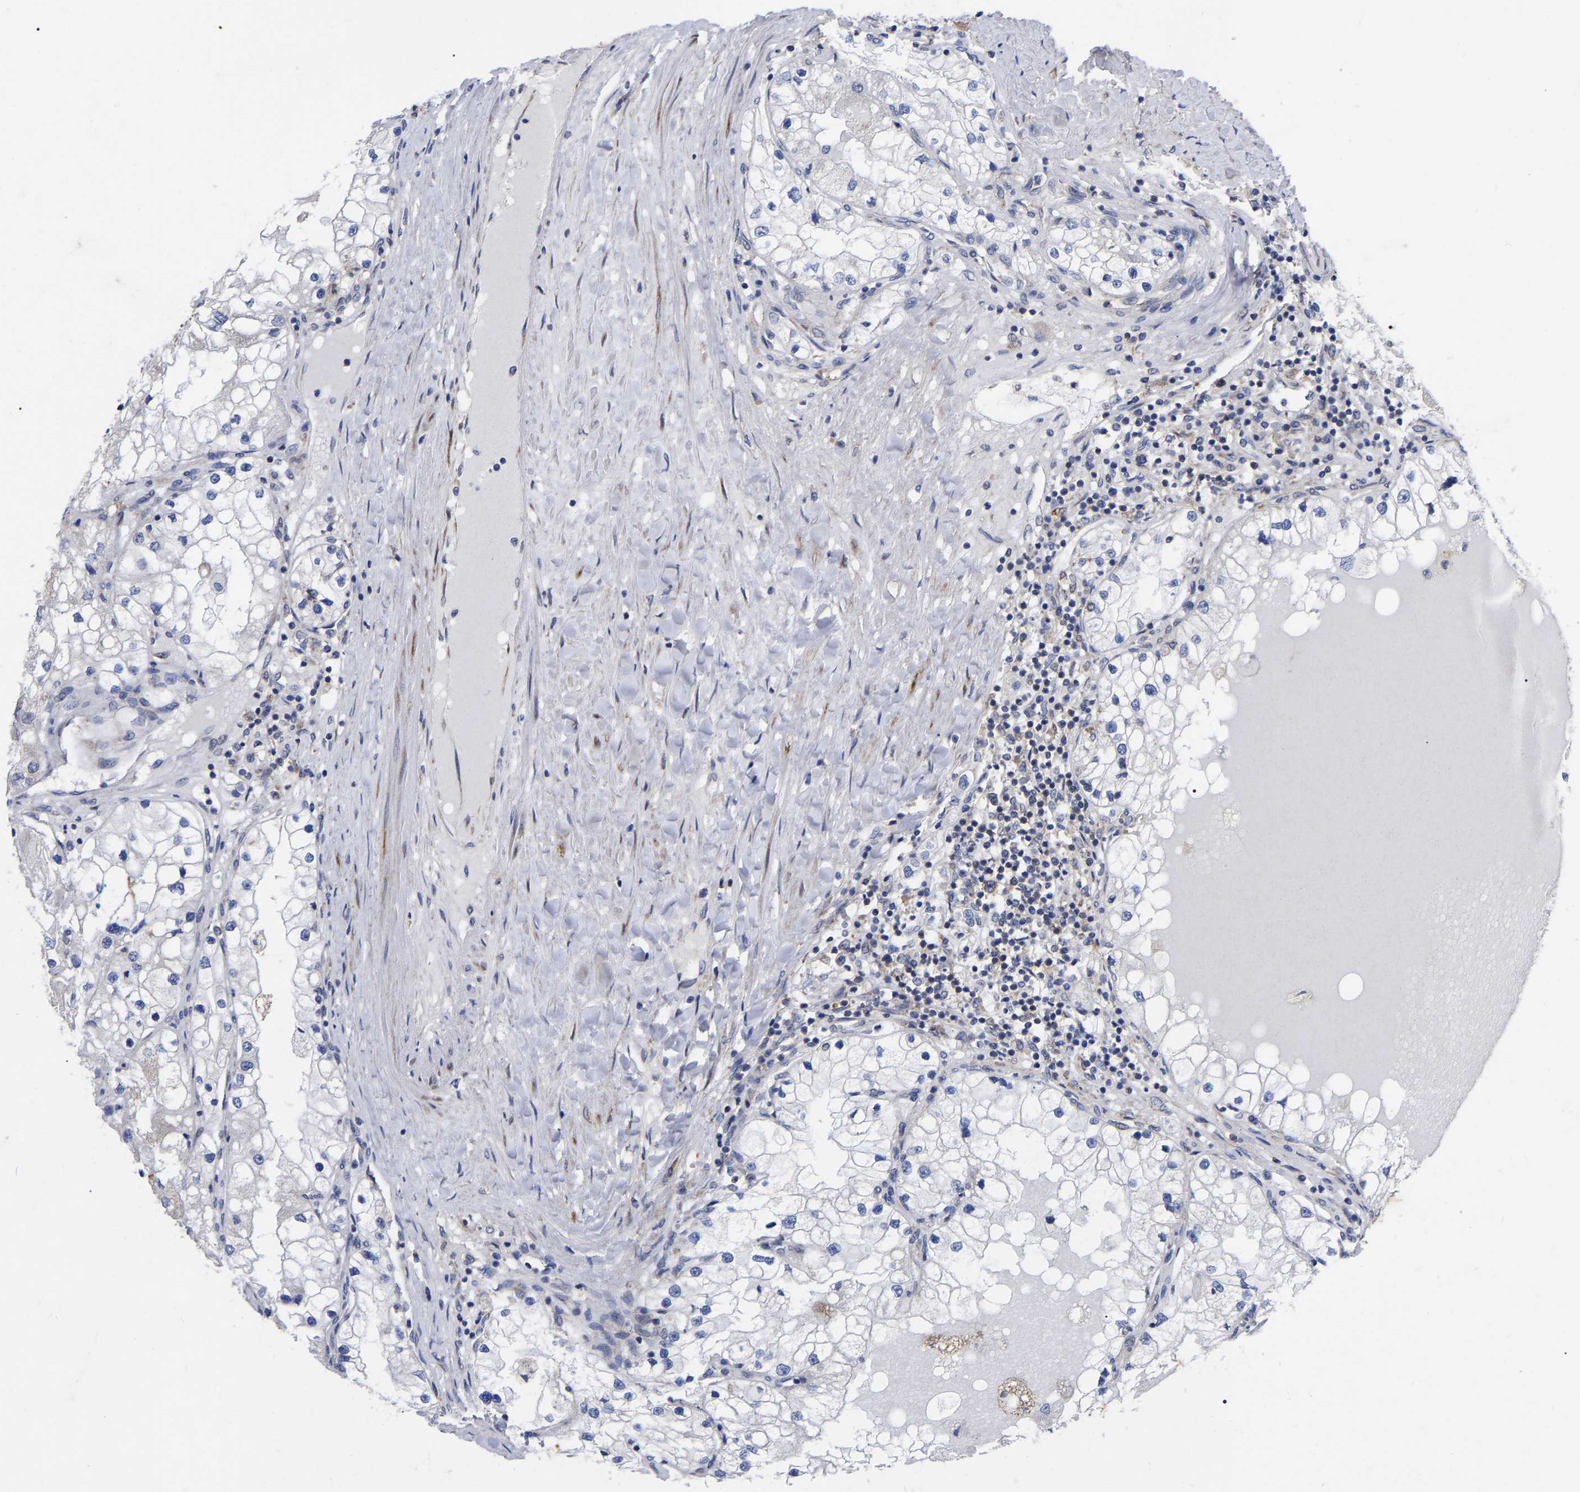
{"staining": {"intensity": "negative", "quantity": "none", "location": "none"}, "tissue": "renal cancer", "cell_type": "Tumor cells", "image_type": "cancer", "snomed": [{"axis": "morphology", "description": "Adenocarcinoma, NOS"}, {"axis": "topography", "description": "Kidney"}], "caption": "Immunohistochemistry (IHC) photomicrograph of neoplastic tissue: renal cancer (adenocarcinoma) stained with DAB (3,3'-diaminobenzidine) exhibits no significant protein positivity in tumor cells. (DAB (3,3'-diaminobenzidine) immunohistochemistry visualized using brightfield microscopy, high magnification).", "gene": "TCP1", "patient": {"sex": "male", "age": 68}}